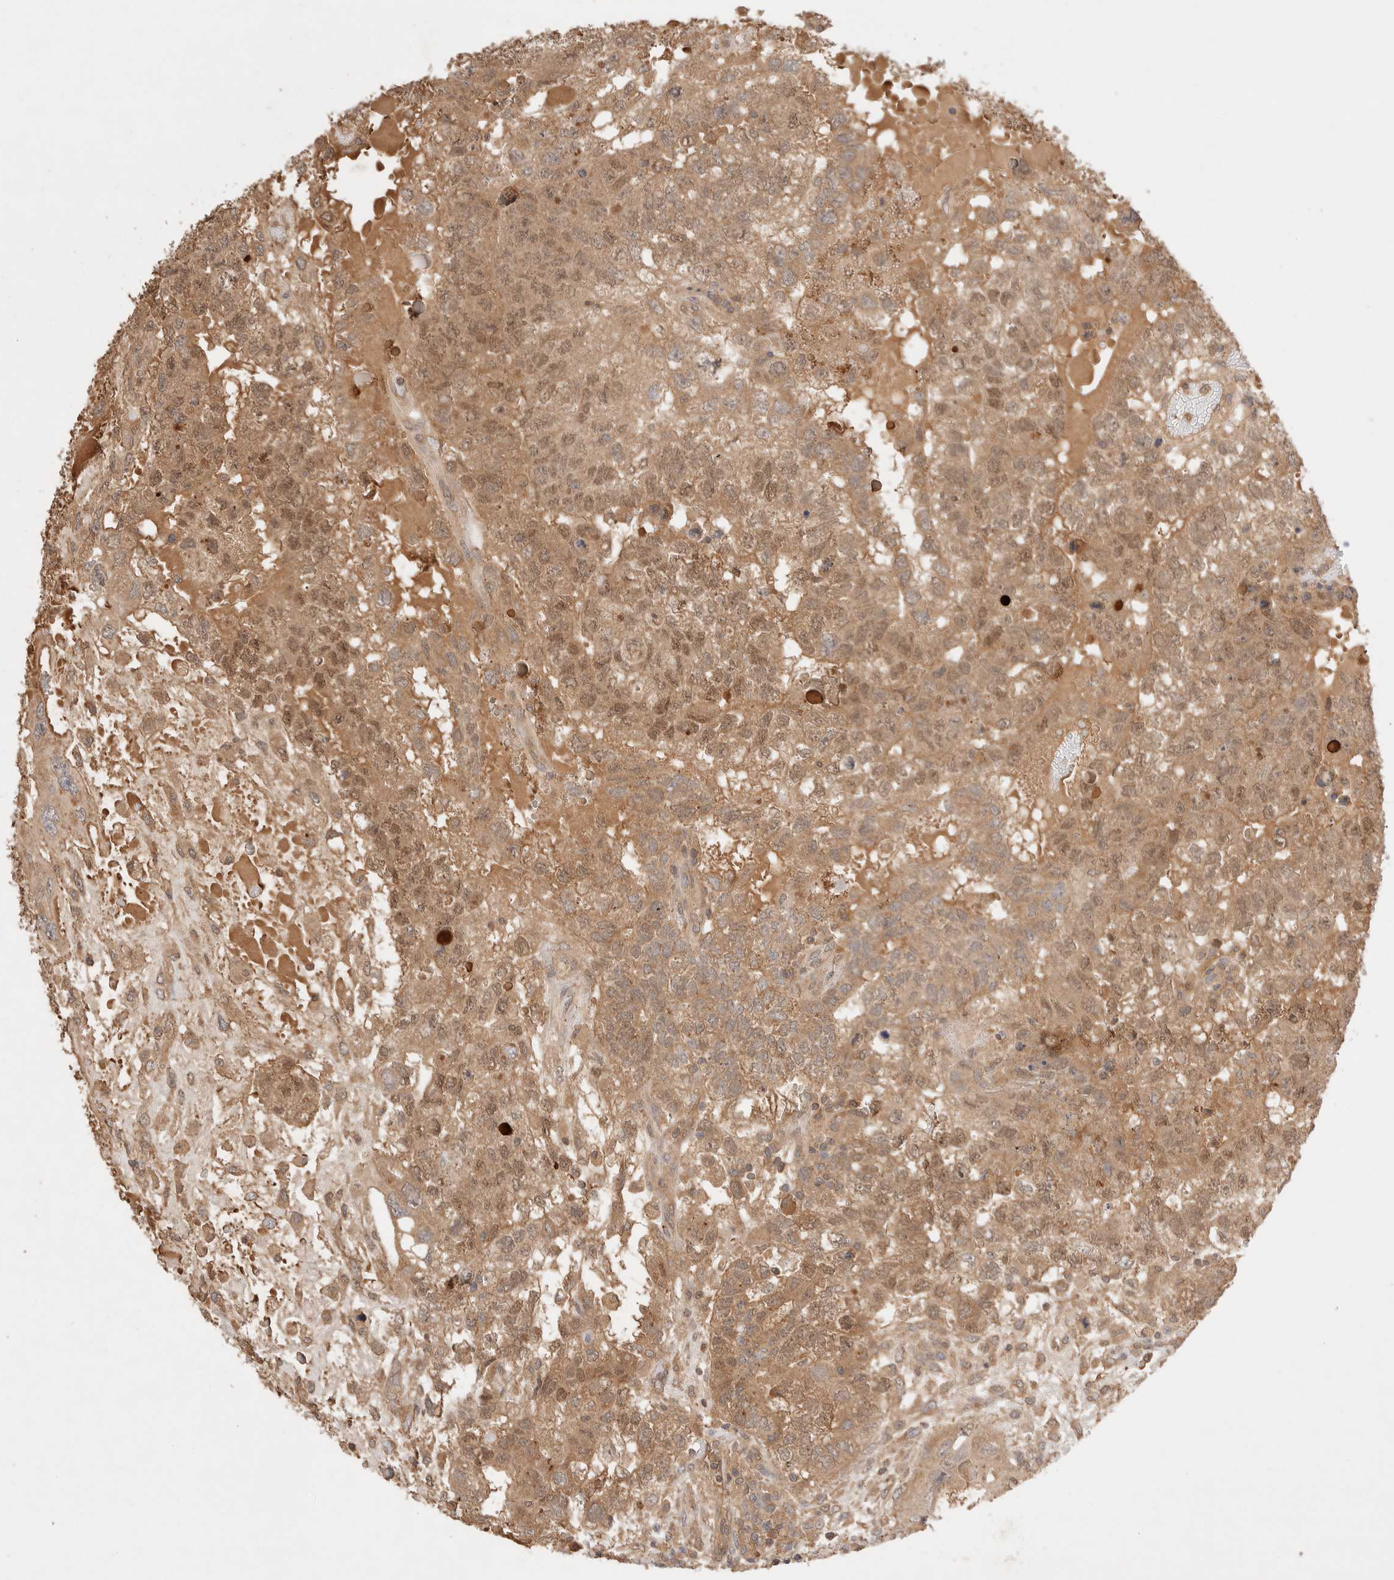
{"staining": {"intensity": "moderate", "quantity": ">75%", "location": "cytoplasmic/membranous,nuclear"}, "tissue": "testis cancer", "cell_type": "Tumor cells", "image_type": "cancer", "snomed": [{"axis": "morphology", "description": "Carcinoma, Embryonal, NOS"}, {"axis": "topography", "description": "Testis"}], "caption": "This micrograph demonstrates immunohistochemistry (IHC) staining of testis embryonal carcinoma, with medium moderate cytoplasmic/membranous and nuclear expression in about >75% of tumor cells.", "gene": "CARNMT1", "patient": {"sex": "male", "age": 36}}